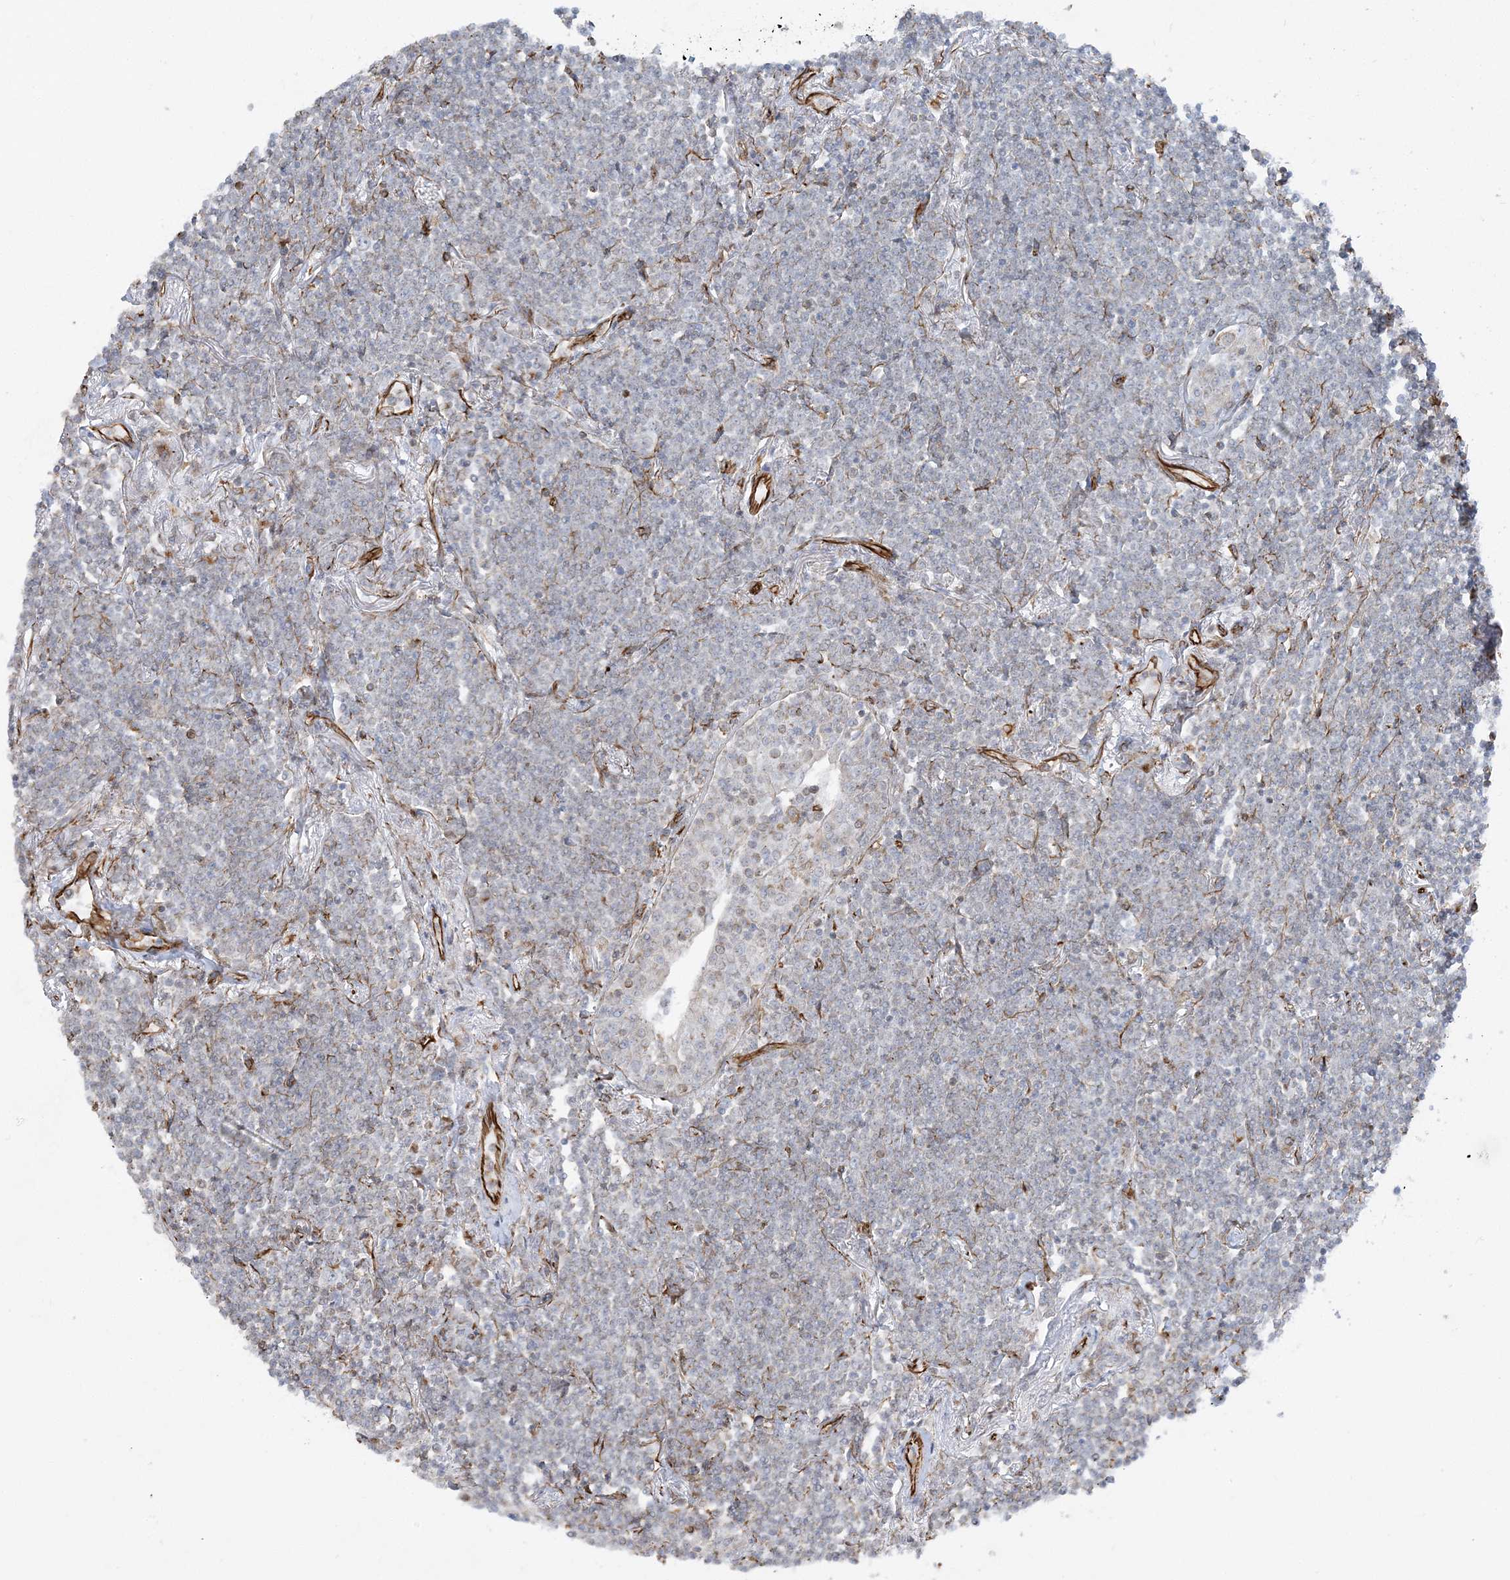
{"staining": {"intensity": "negative", "quantity": "none", "location": "none"}, "tissue": "lymphoma", "cell_type": "Tumor cells", "image_type": "cancer", "snomed": [{"axis": "morphology", "description": "Malignant lymphoma, non-Hodgkin's type, Low grade"}, {"axis": "topography", "description": "Lung"}], "caption": "A histopathology image of human lymphoma is negative for staining in tumor cells.", "gene": "SCLT1", "patient": {"sex": "female", "age": 71}}